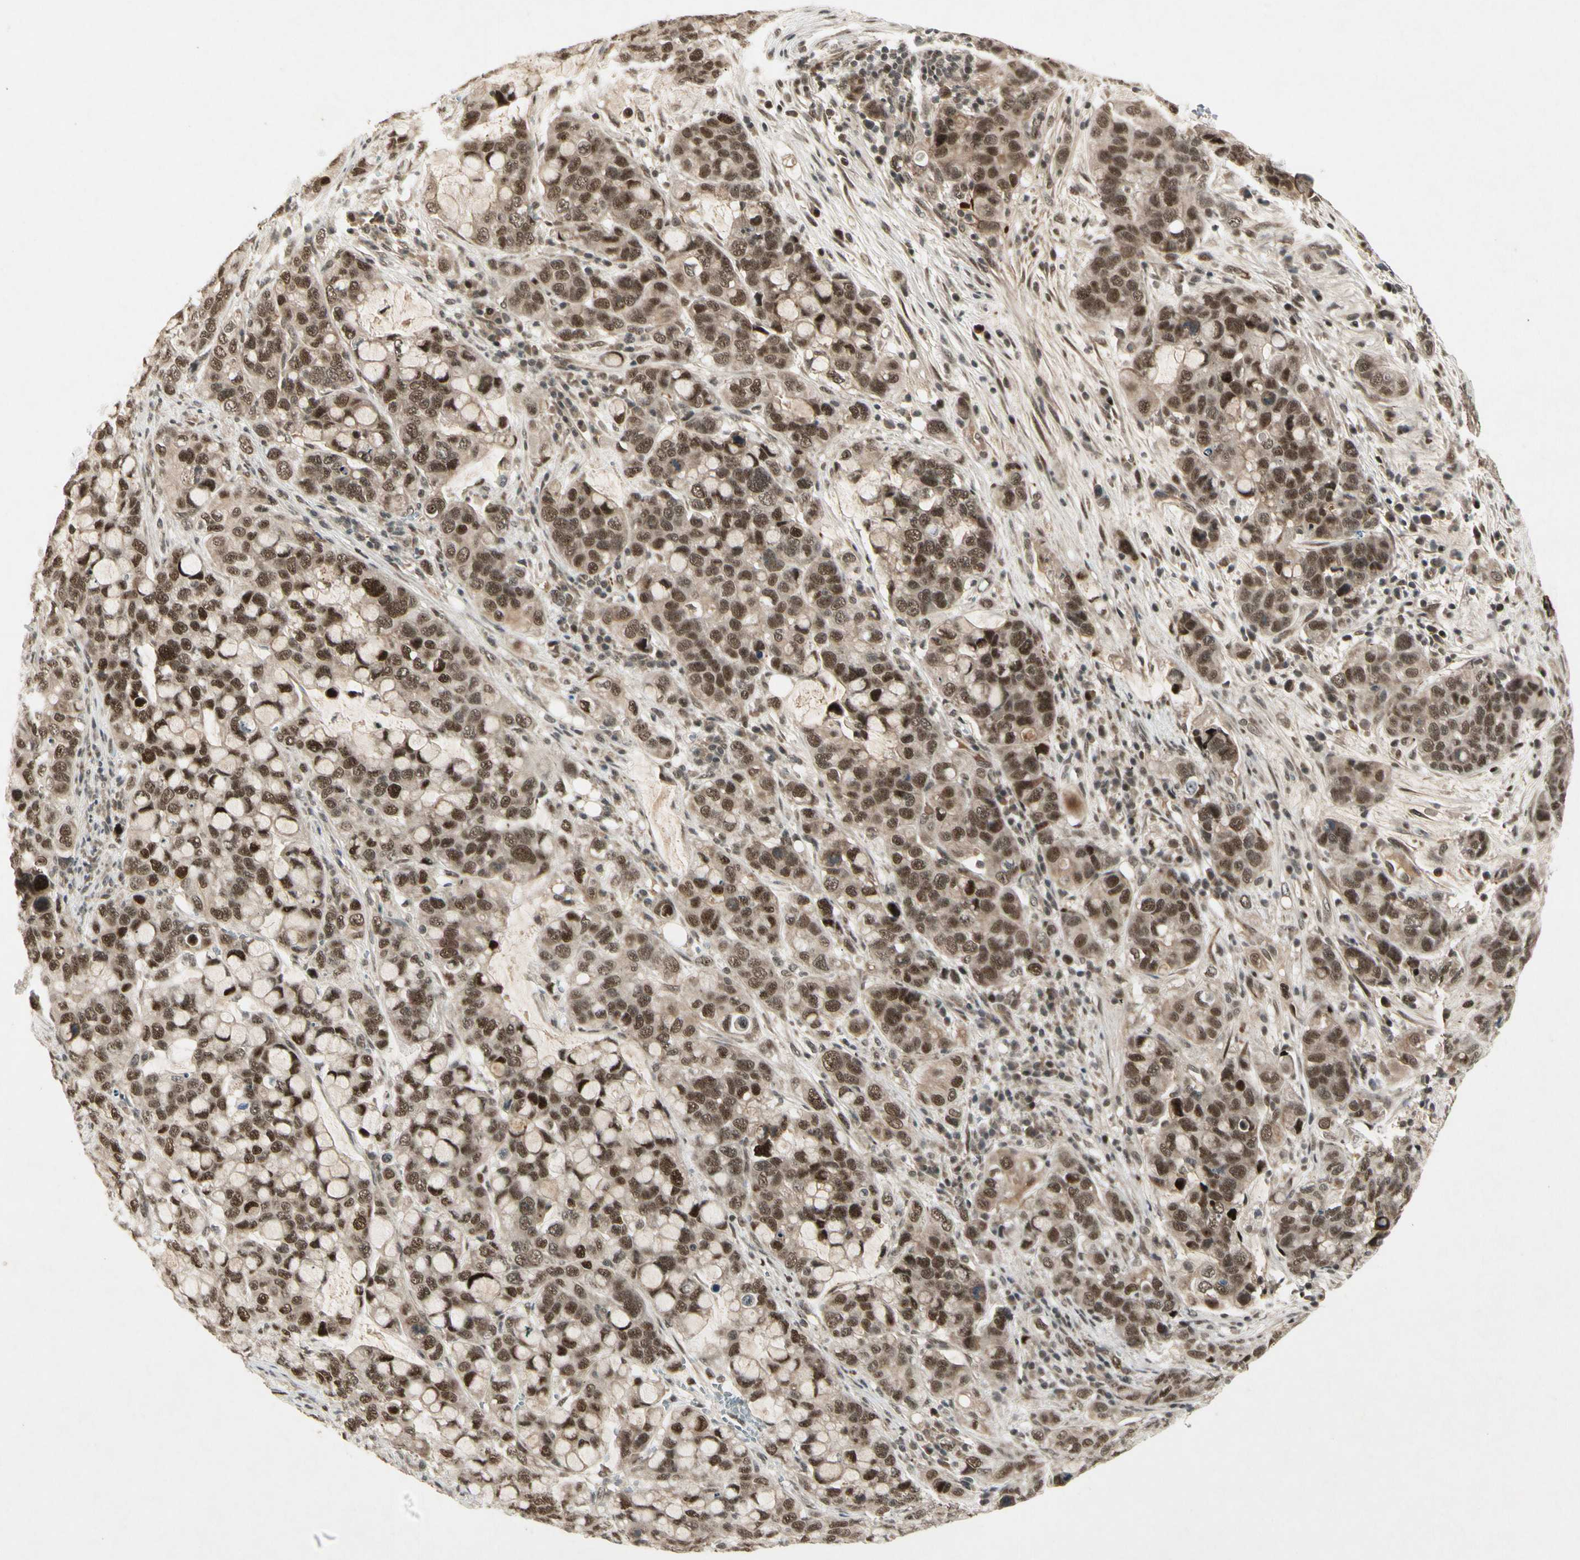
{"staining": {"intensity": "moderate", "quantity": ">75%", "location": "nuclear"}, "tissue": "stomach cancer", "cell_type": "Tumor cells", "image_type": "cancer", "snomed": [{"axis": "morphology", "description": "Adenocarcinoma, NOS"}, {"axis": "topography", "description": "Stomach, lower"}], "caption": "This micrograph reveals immunohistochemistry (IHC) staining of stomach adenocarcinoma, with medium moderate nuclear expression in about >75% of tumor cells.", "gene": "CDK11A", "patient": {"sex": "male", "age": 84}}